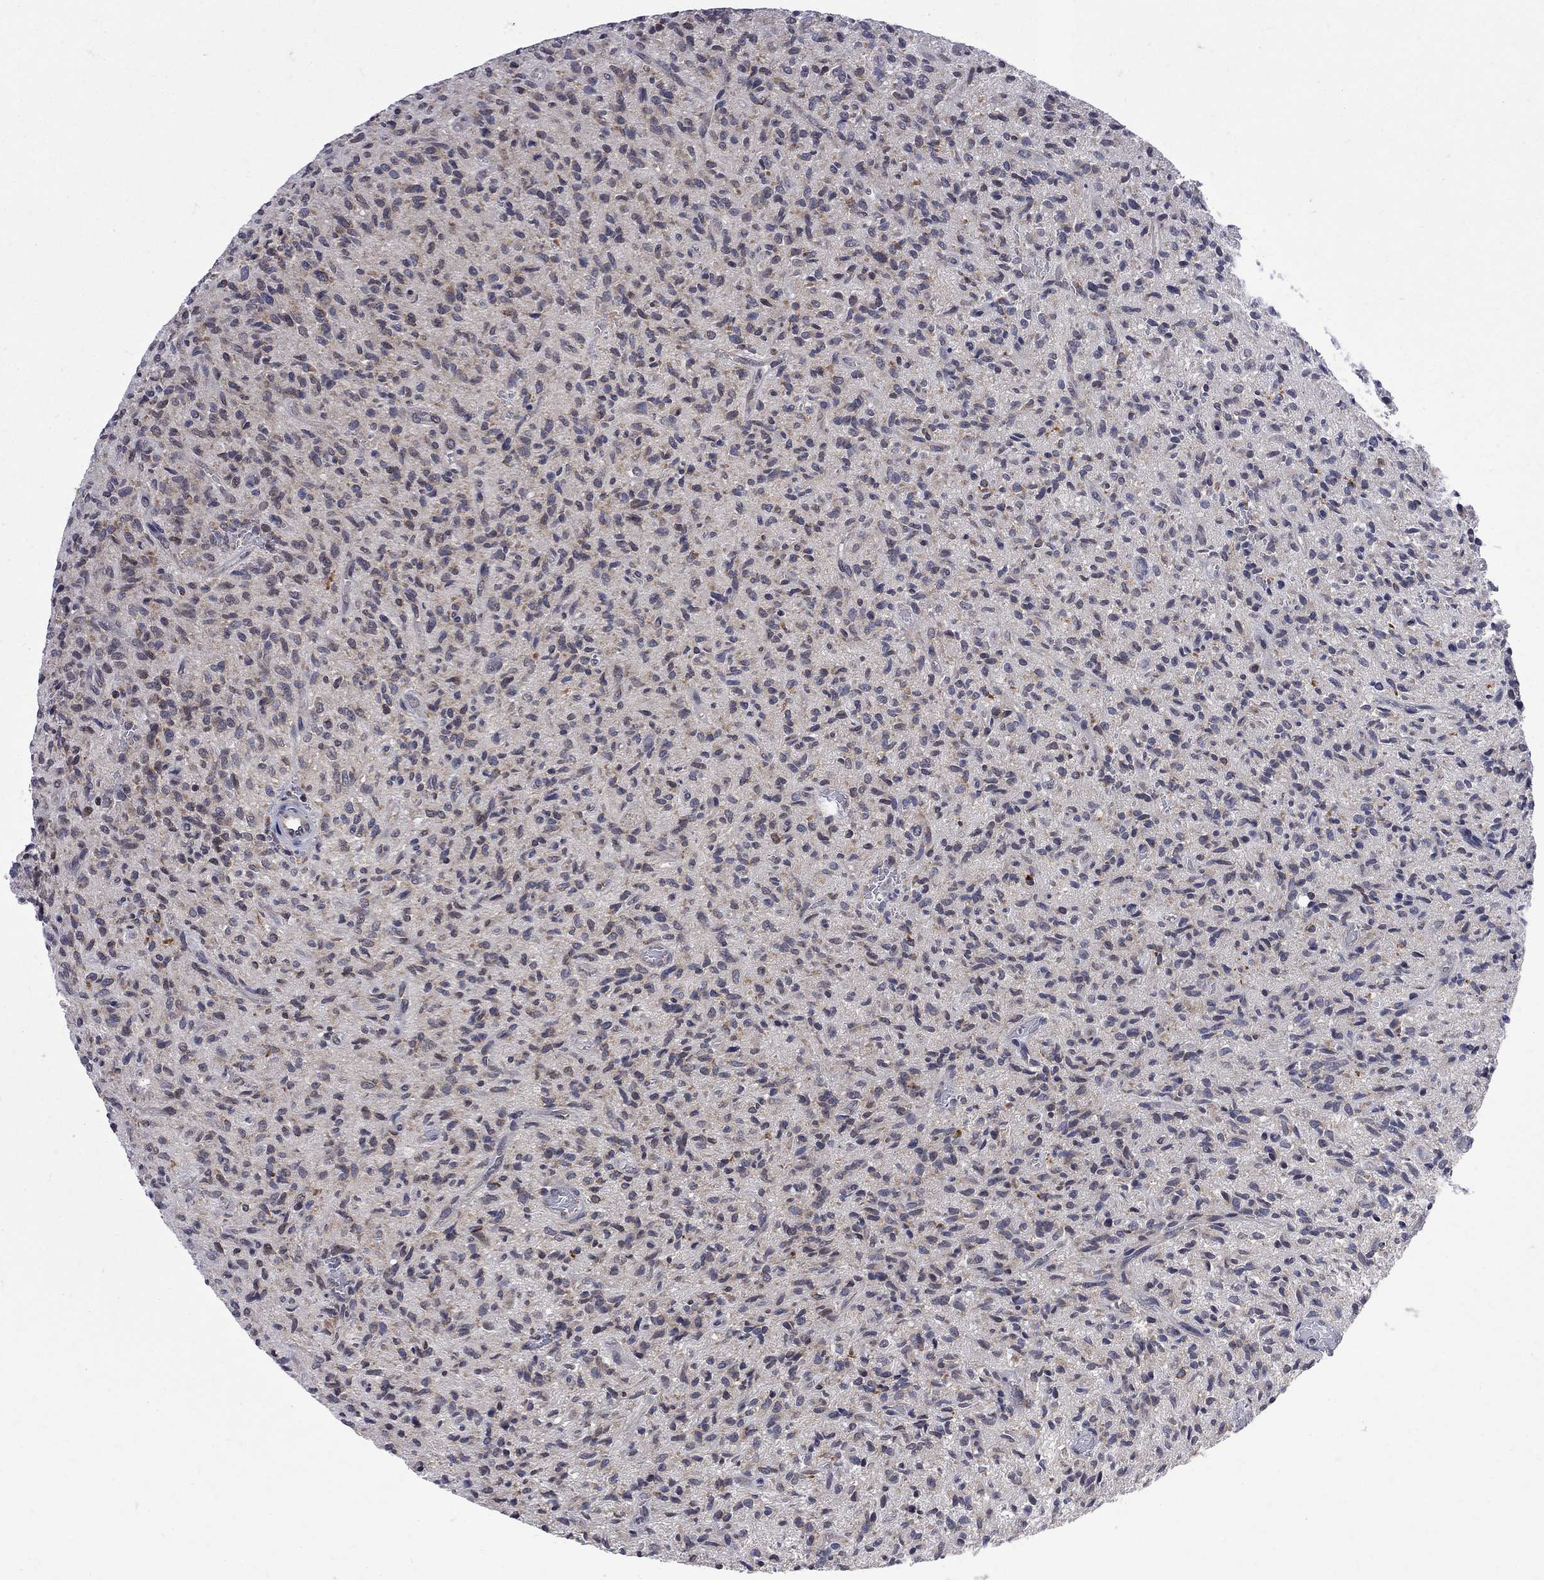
{"staining": {"intensity": "negative", "quantity": "none", "location": "none"}, "tissue": "glioma", "cell_type": "Tumor cells", "image_type": "cancer", "snomed": [{"axis": "morphology", "description": "Glioma, malignant, High grade"}, {"axis": "topography", "description": "Brain"}], "caption": "Immunohistochemical staining of glioma shows no significant expression in tumor cells. (IHC, brightfield microscopy, high magnification).", "gene": "CNOT11", "patient": {"sex": "male", "age": 64}}